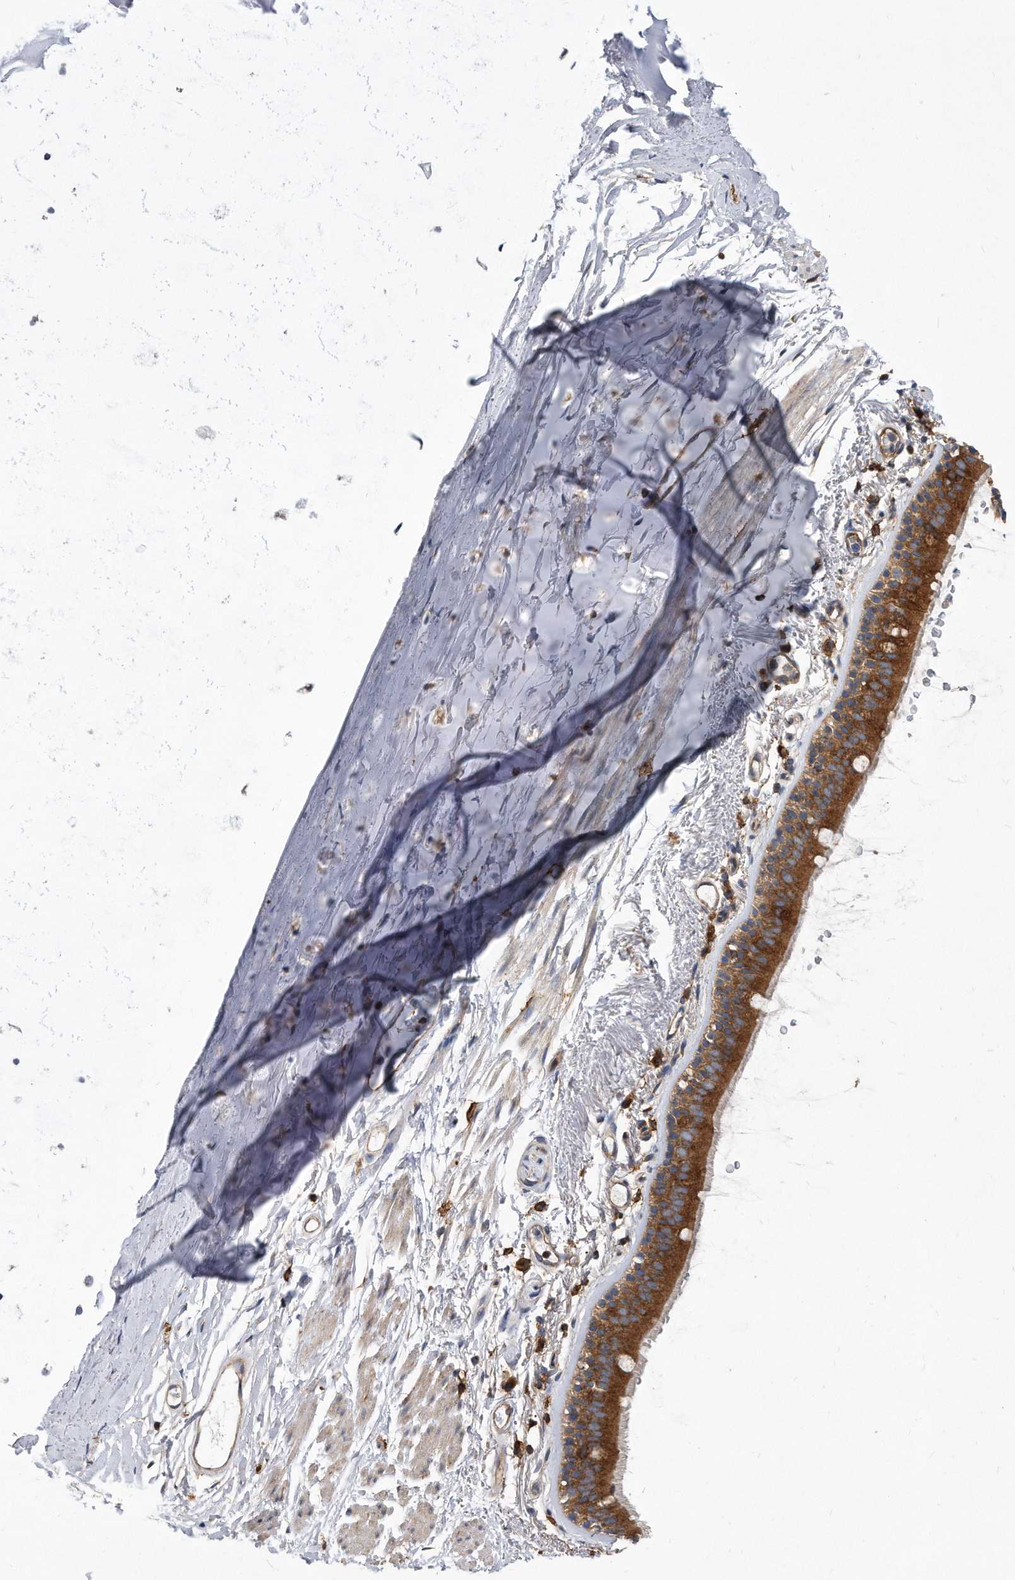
{"staining": {"intensity": "strong", "quantity": "25%-75%", "location": "cytoplasmic/membranous"}, "tissue": "bronchus", "cell_type": "Respiratory epithelial cells", "image_type": "normal", "snomed": [{"axis": "morphology", "description": "Normal tissue, NOS"}, {"axis": "topography", "description": "Lymph node"}, {"axis": "topography", "description": "Bronchus"}], "caption": "Immunohistochemistry (IHC) image of normal bronchus stained for a protein (brown), which shows high levels of strong cytoplasmic/membranous positivity in about 25%-75% of respiratory epithelial cells.", "gene": "ATG5", "patient": {"sex": "female", "age": 70}}